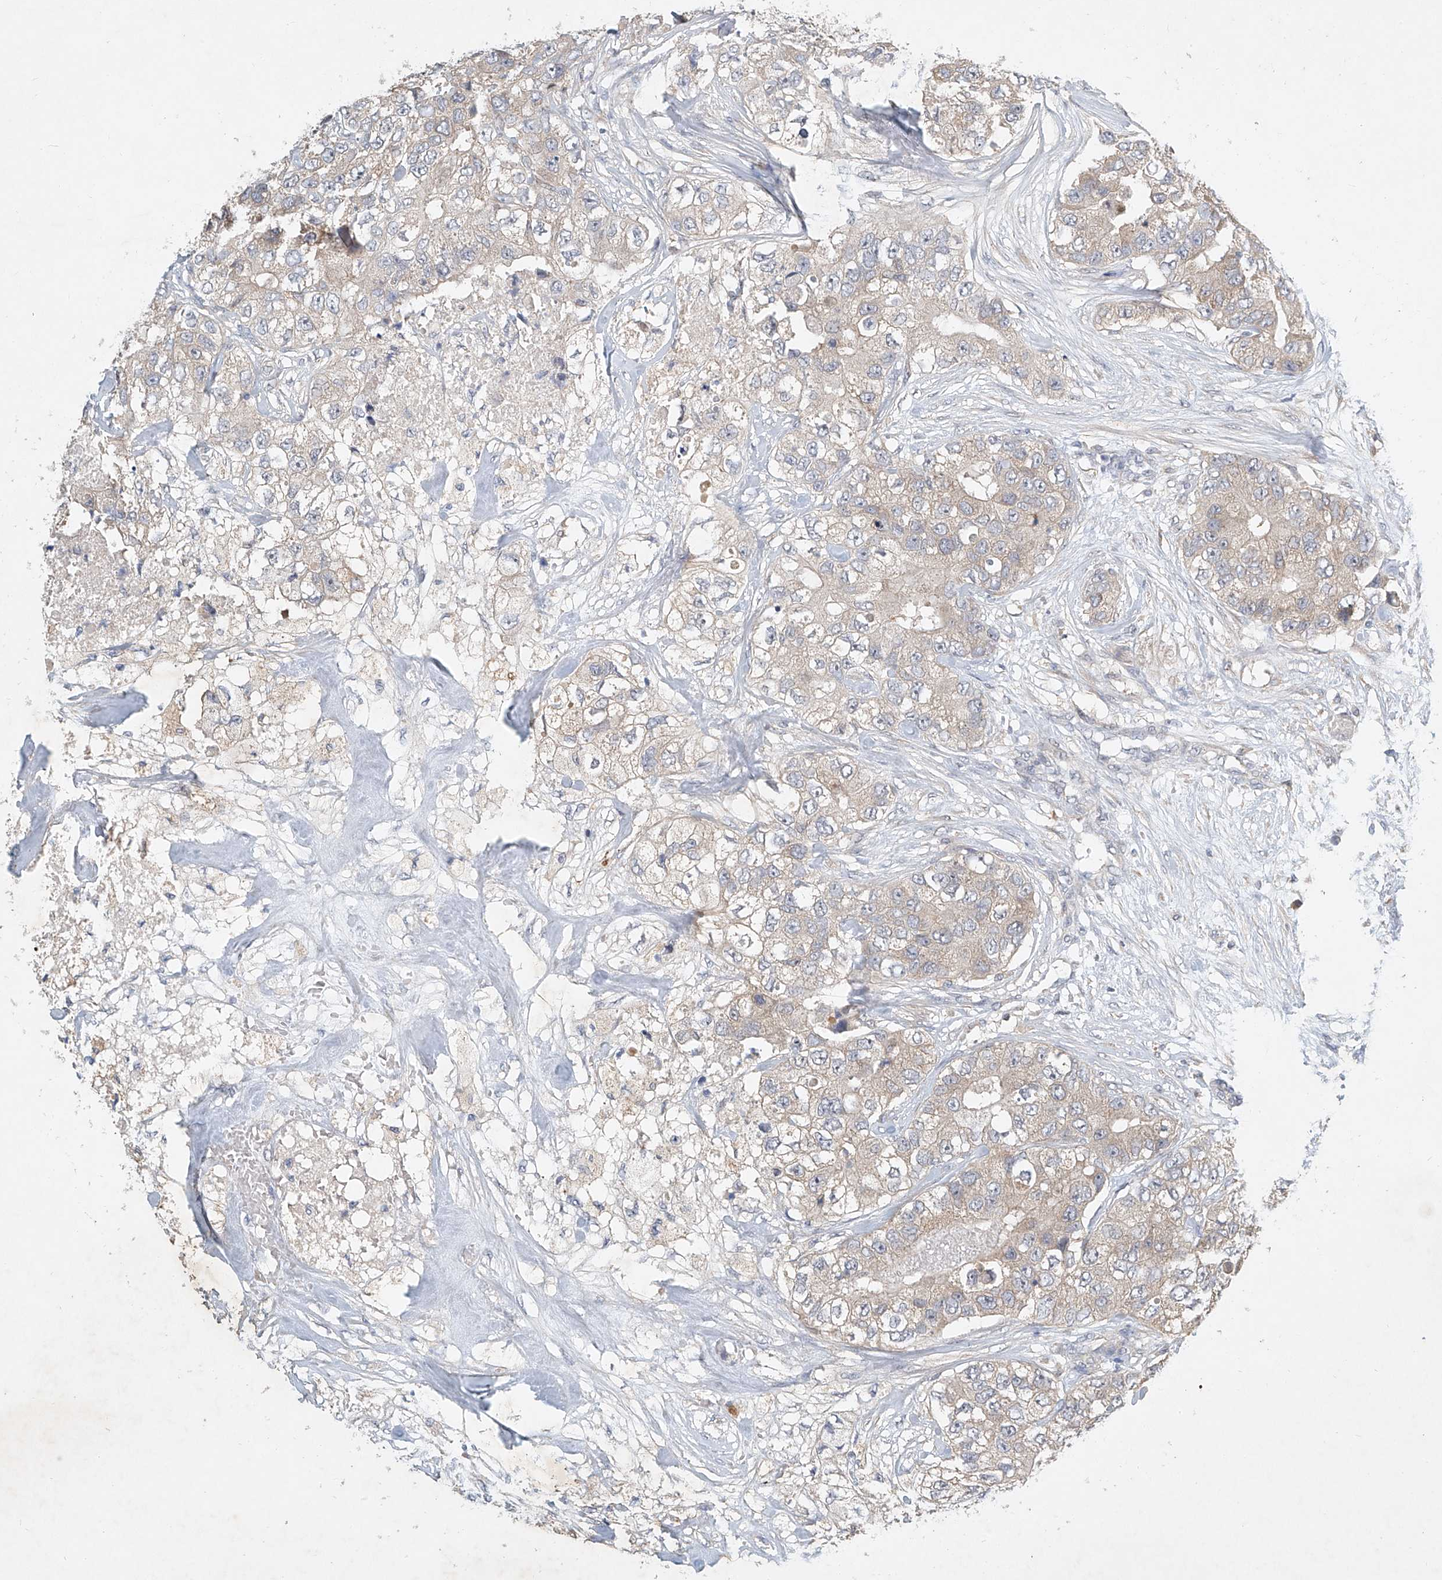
{"staining": {"intensity": "weak", "quantity": "<25%", "location": "cytoplasmic/membranous"}, "tissue": "breast cancer", "cell_type": "Tumor cells", "image_type": "cancer", "snomed": [{"axis": "morphology", "description": "Duct carcinoma"}, {"axis": "topography", "description": "Breast"}], "caption": "Invasive ductal carcinoma (breast) was stained to show a protein in brown. There is no significant staining in tumor cells.", "gene": "CARMIL1", "patient": {"sex": "female", "age": 62}}